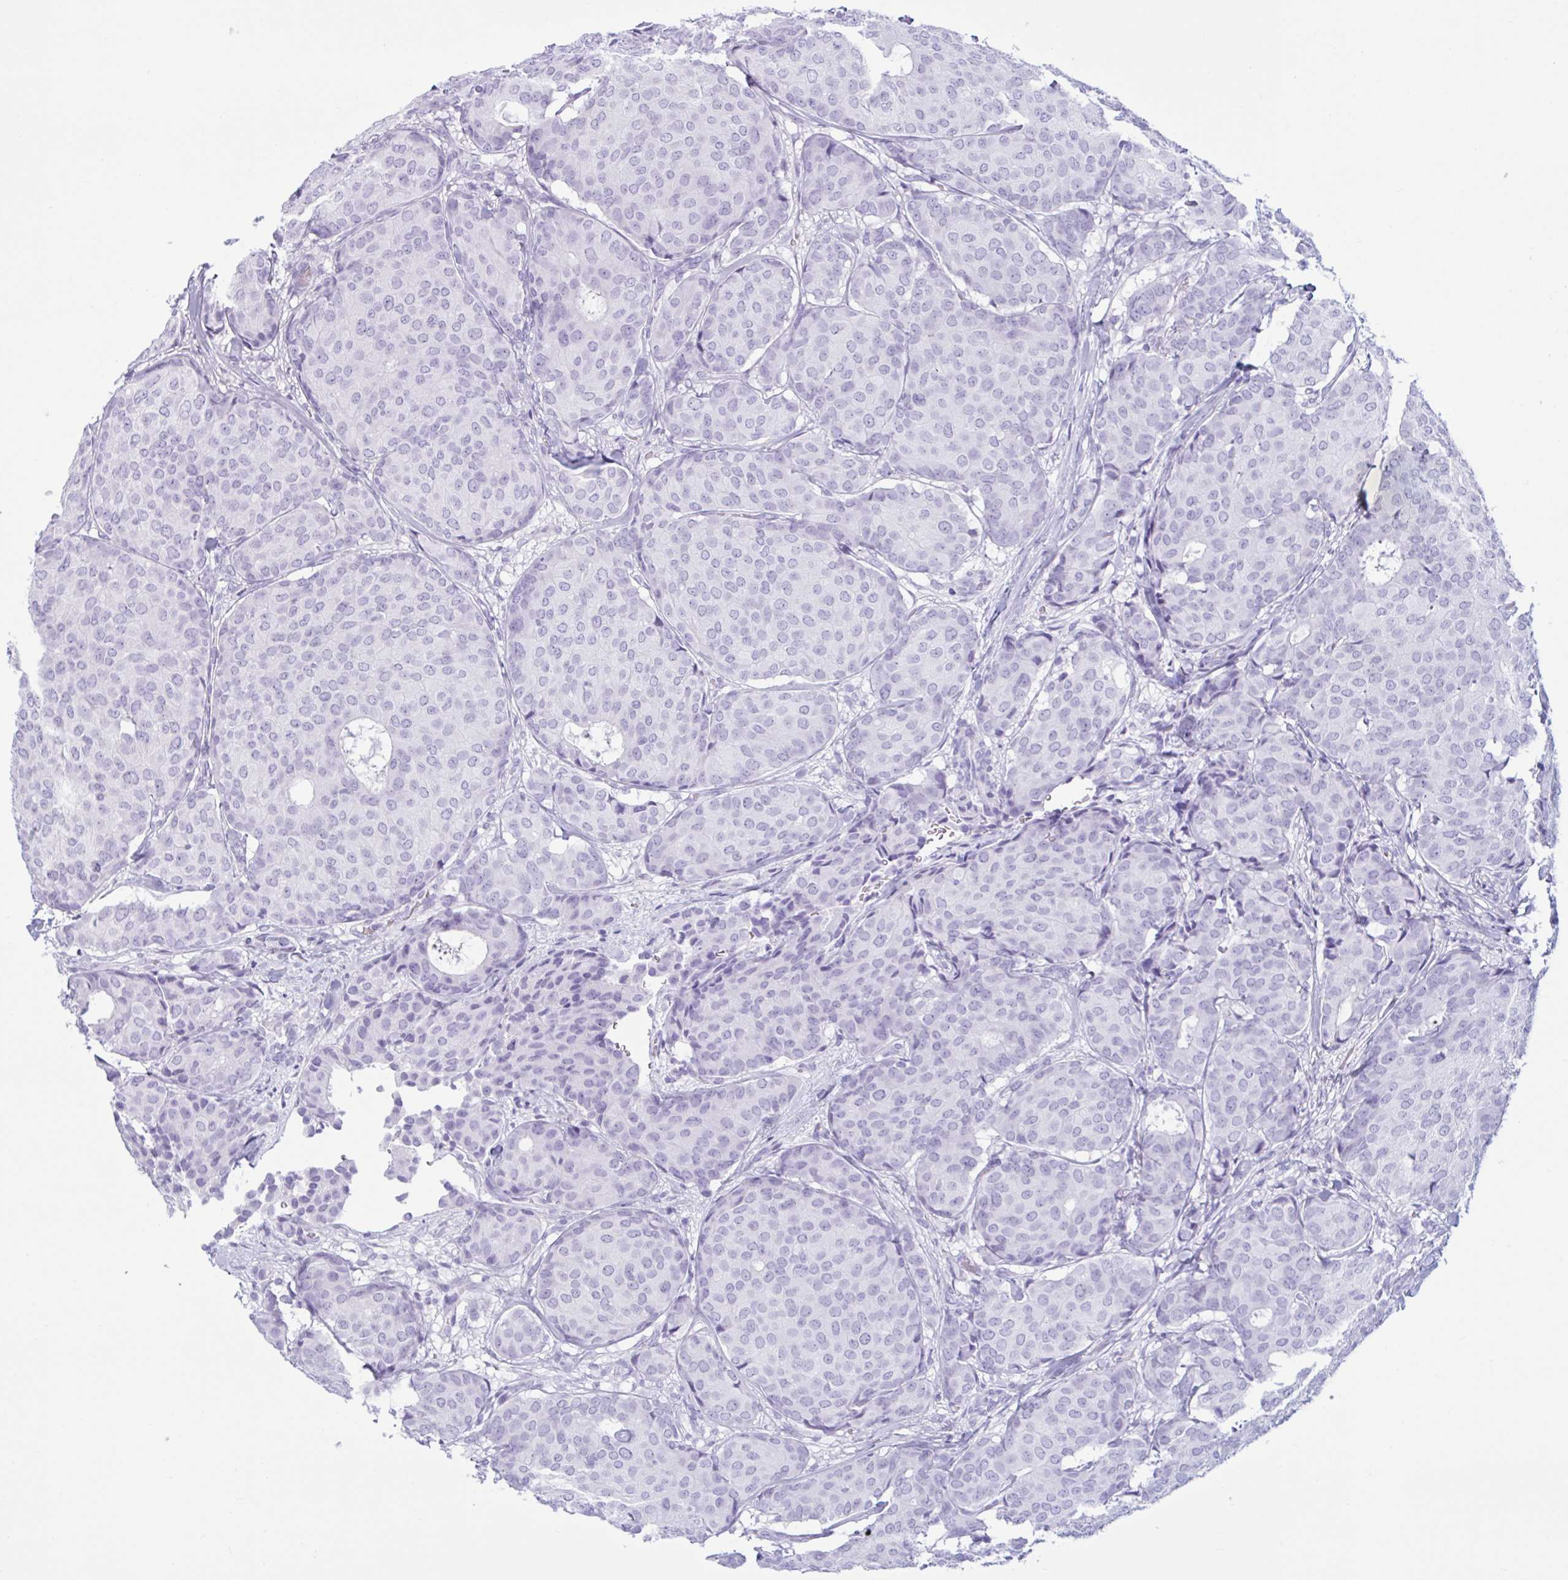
{"staining": {"intensity": "negative", "quantity": "none", "location": "none"}, "tissue": "breast cancer", "cell_type": "Tumor cells", "image_type": "cancer", "snomed": [{"axis": "morphology", "description": "Duct carcinoma"}, {"axis": "topography", "description": "Breast"}], "caption": "IHC image of intraductal carcinoma (breast) stained for a protein (brown), which exhibits no positivity in tumor cells.", "gene": "MRGPRG", "patient": {"sex": "female", "age": 75}}